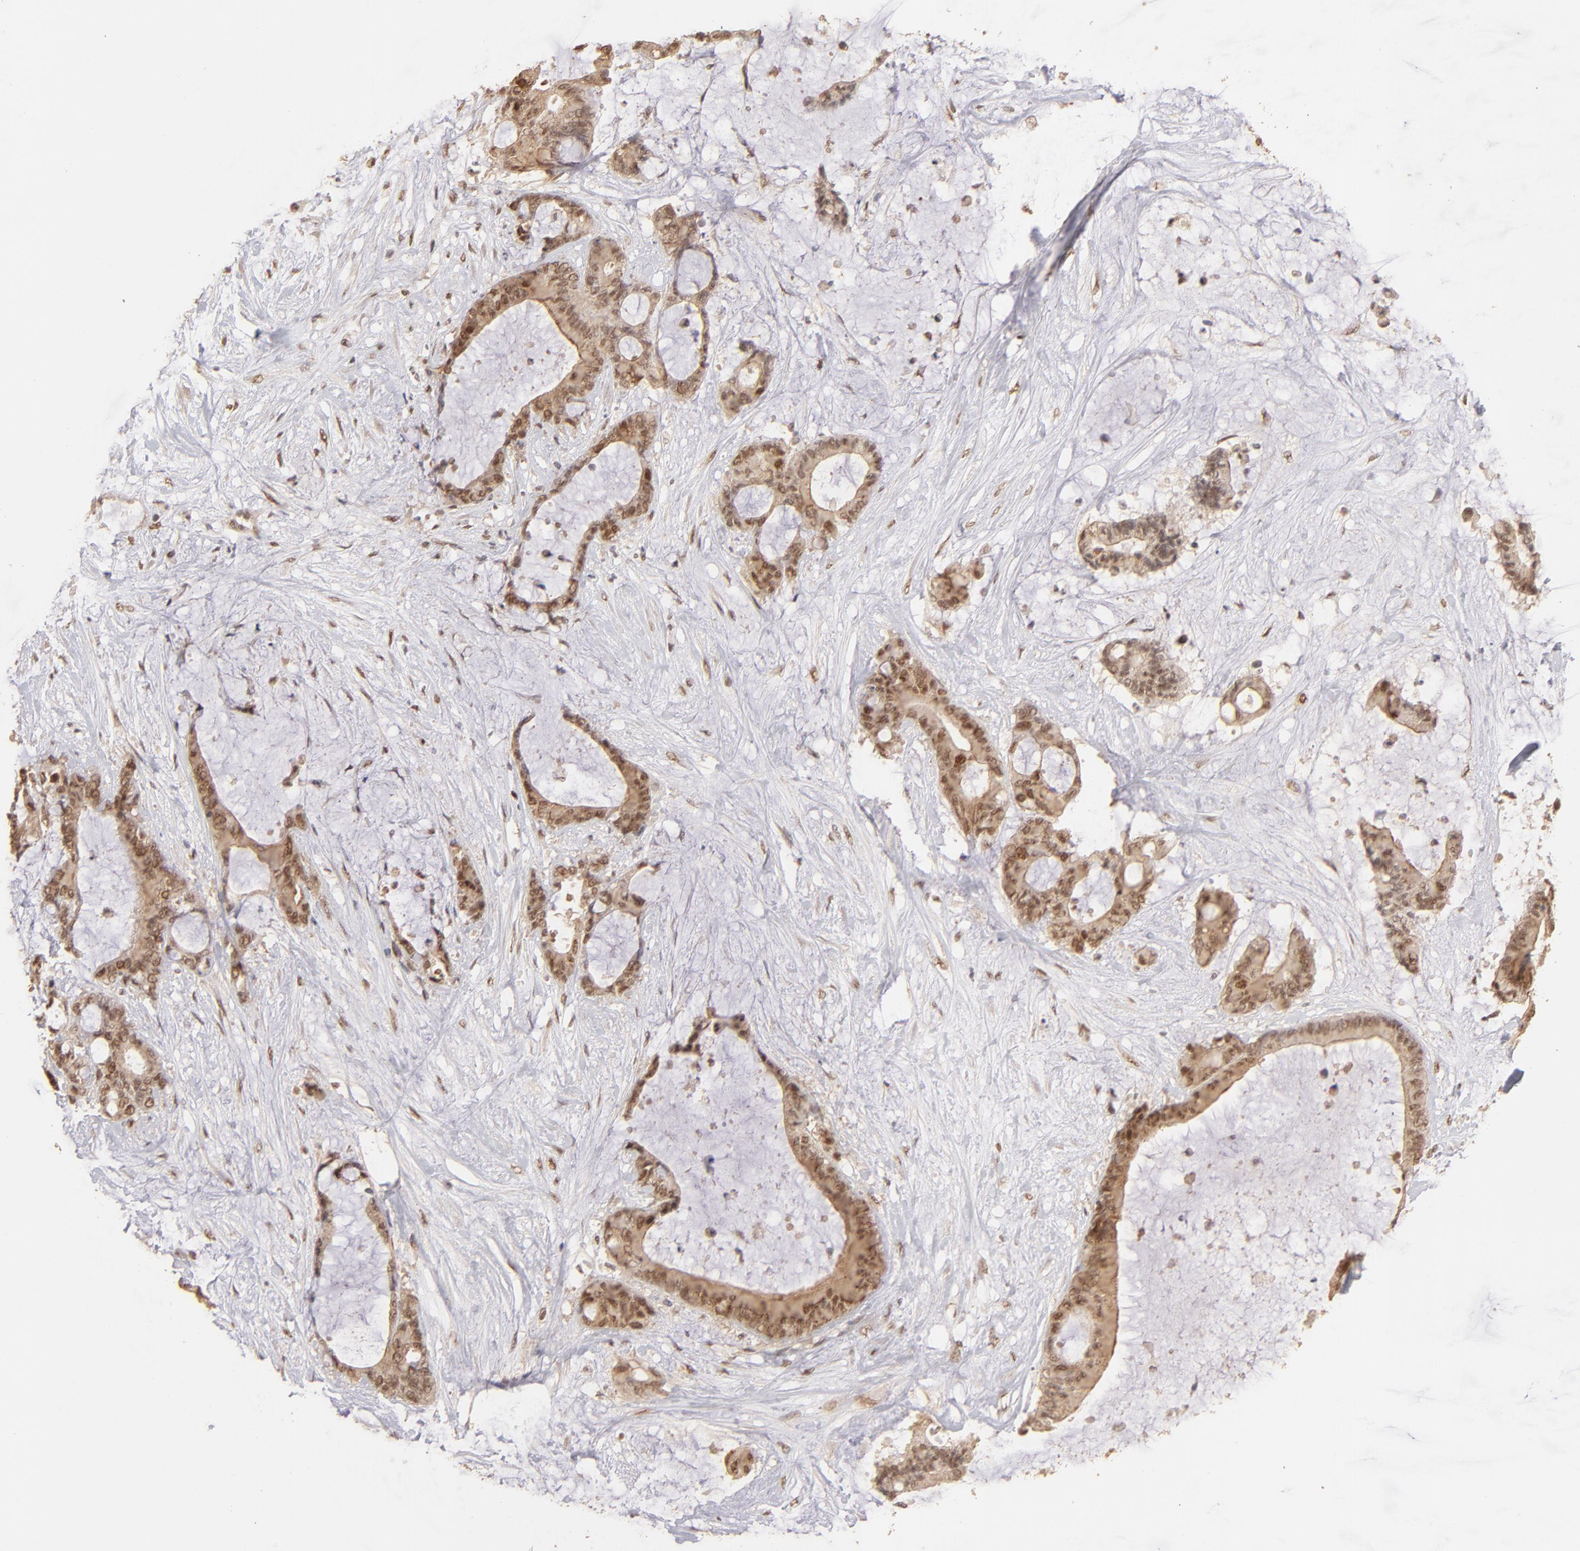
{"staining": {"intensity": "moderate", "quantity": ">75%", "location": "cytoplasmic/membranous,nuclear"}, "tissue": "liver cancer", "cell_type": "Tumor cells", "image_type": "cancer", "snomed": [{"axis": "morphology", "description": "Cholangiocarcinoma"}, {"axis": "topography", "description": "Liver"}], "caption": "The photomicrograph shows a brown stain indicating the presence of a protein in the cytoplasmic/membranous and nuclear of tumor cells in liver cancer.", "gene": "CLOCK", "patient": {"sex": "female", "age": 73}}